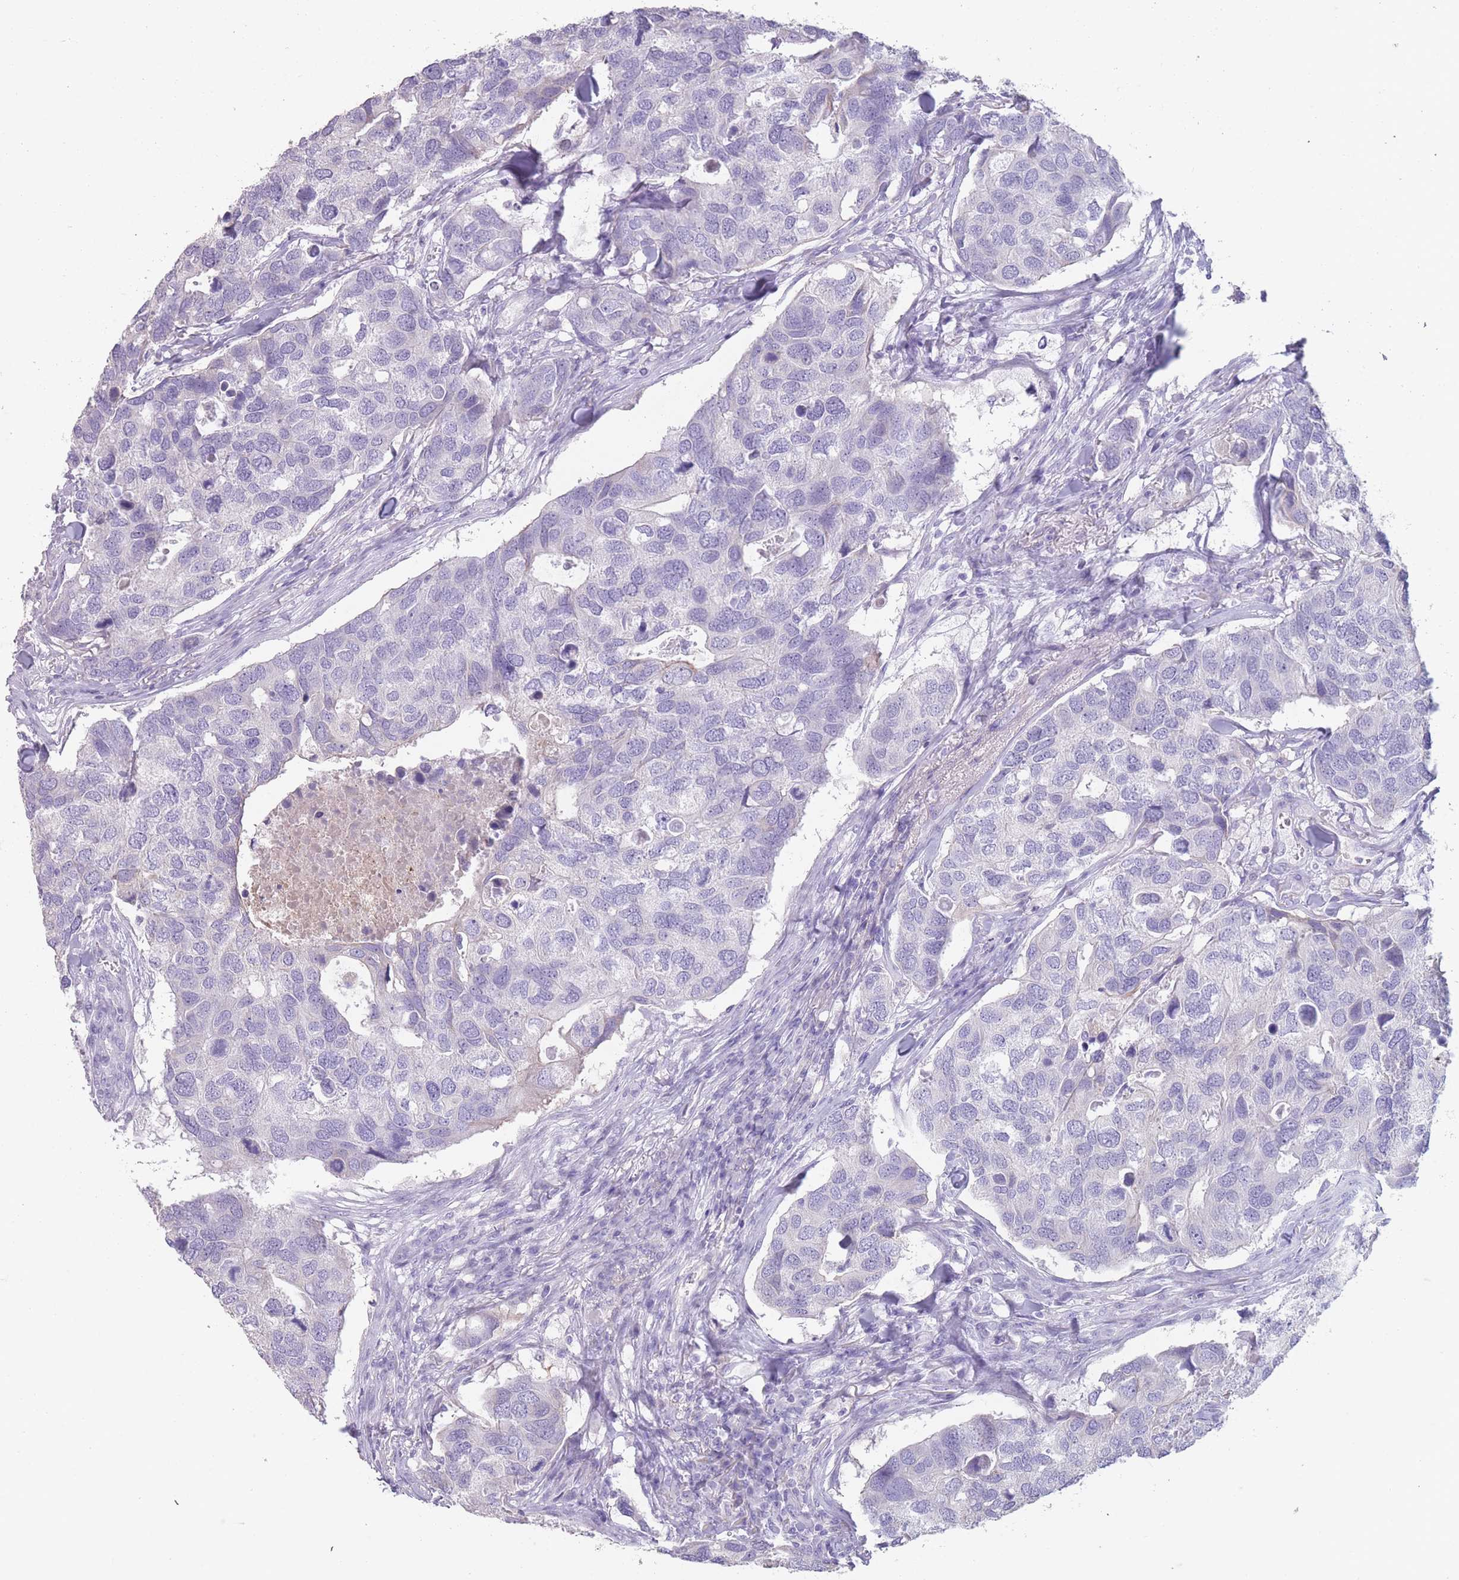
{"staining": {"intensity": "negative", "quantity": "none", "location": "none"}, "tissue": "breast cancer", "cell_type": "Tumor cells", "image_type": "cancer", "snomed": [{"axis": "morphology", "description": "Duct carcinoma"}, {"axis": "topography", "description": "Breast"}], "caption": "Intraductal carcinoma (breast) stained for a protein using IHC exhibits no expression tumor cells.", "gene": "RHBG", "patient": {"sex": "female", "age": 83}}